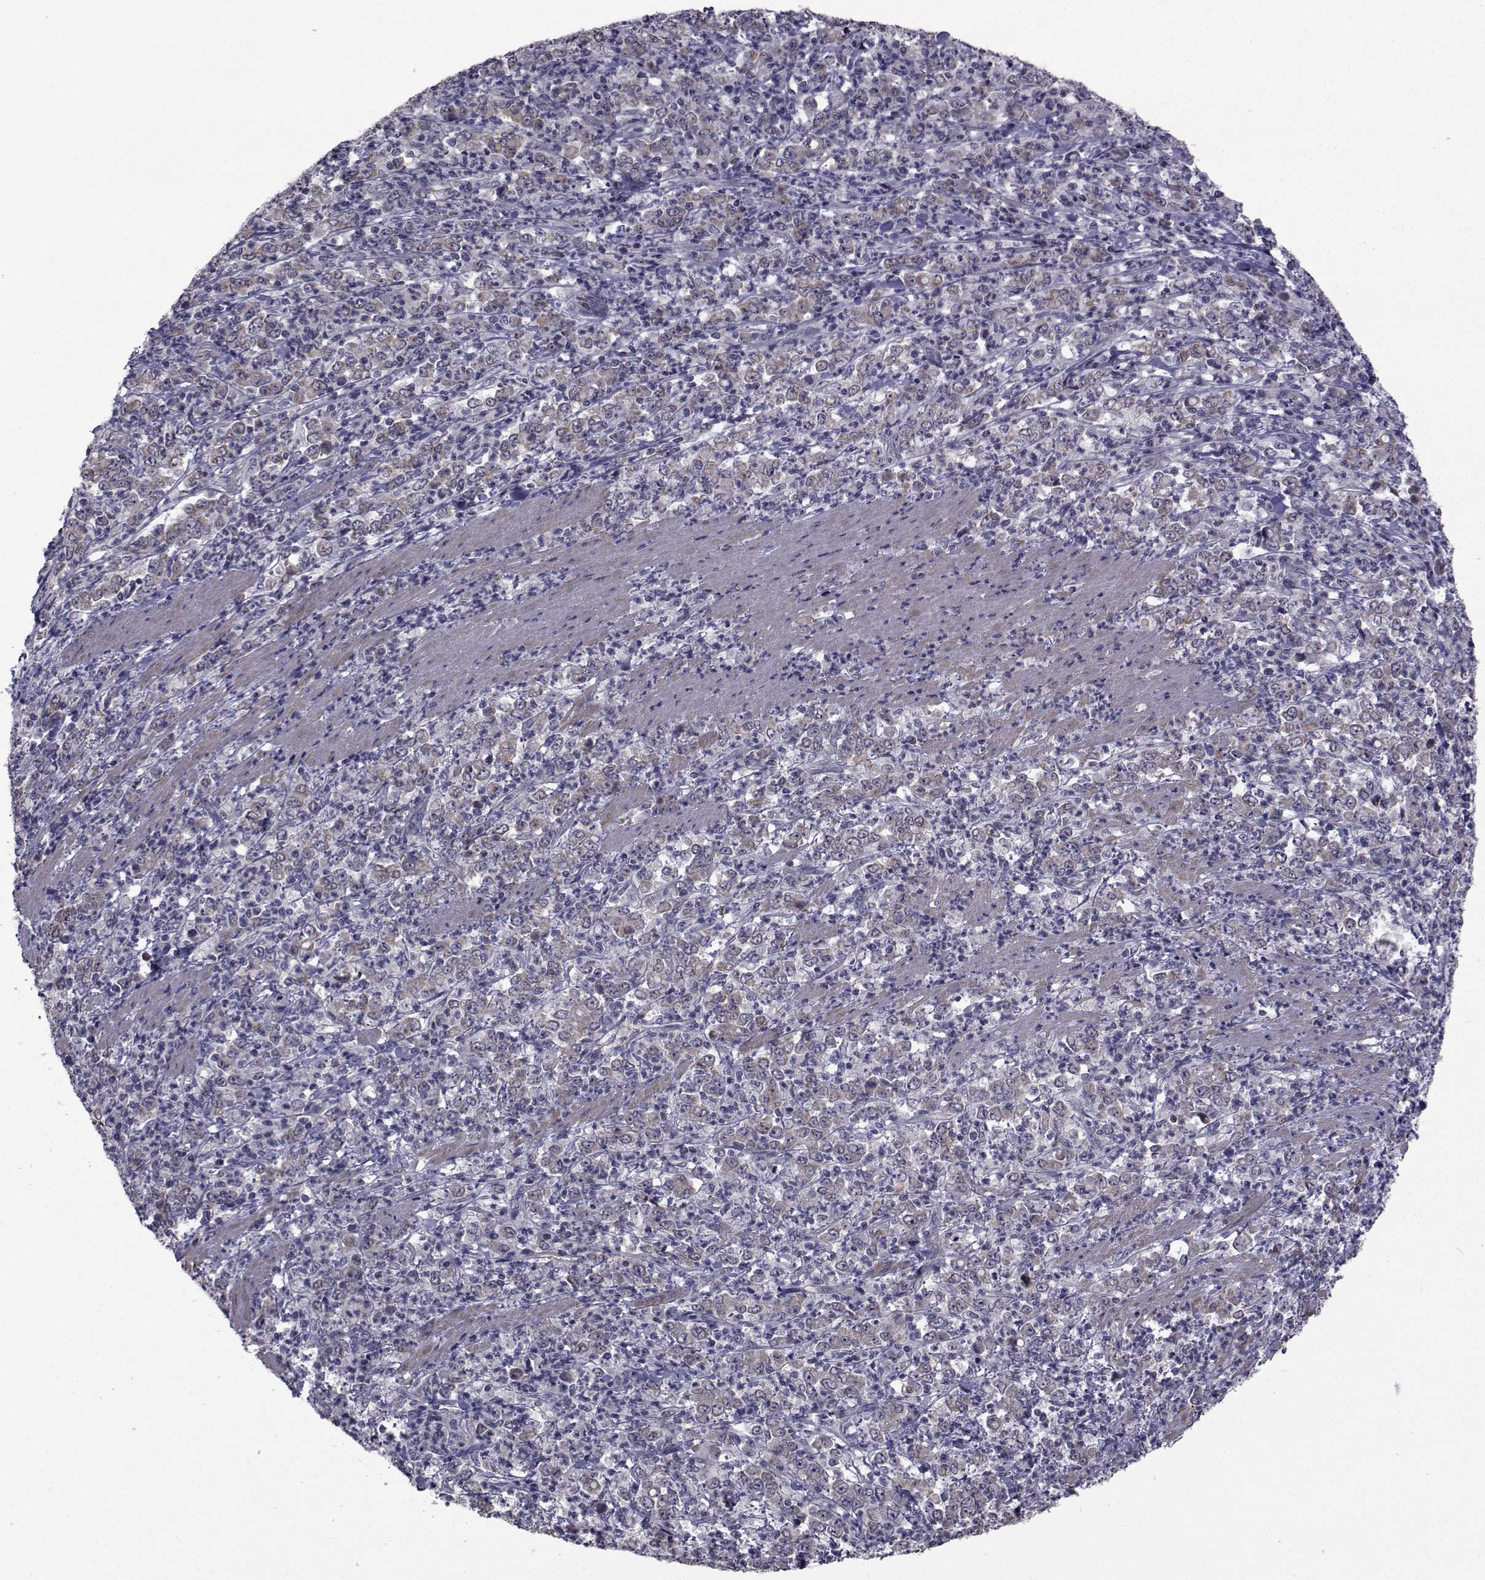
{"staining": {"intensity": "weak", "quantity": "<25%", "location": "cytoplasmic/membranous"}, "tissue": "stomach cancer", "cell_type": "Tumor cells", "image_type": "cancer", "snomed": [{"axis": "morphology", "description": "Adenocarcinoma, NOS"}, {"axis": "topography", "description": "Stomach, lower"}], "caption": "Tumor cells are negative for protein expression in human stomach adenocarcinoma.", "gene": "CFAP74", "patient": {"sex": "female", "age": 71}}